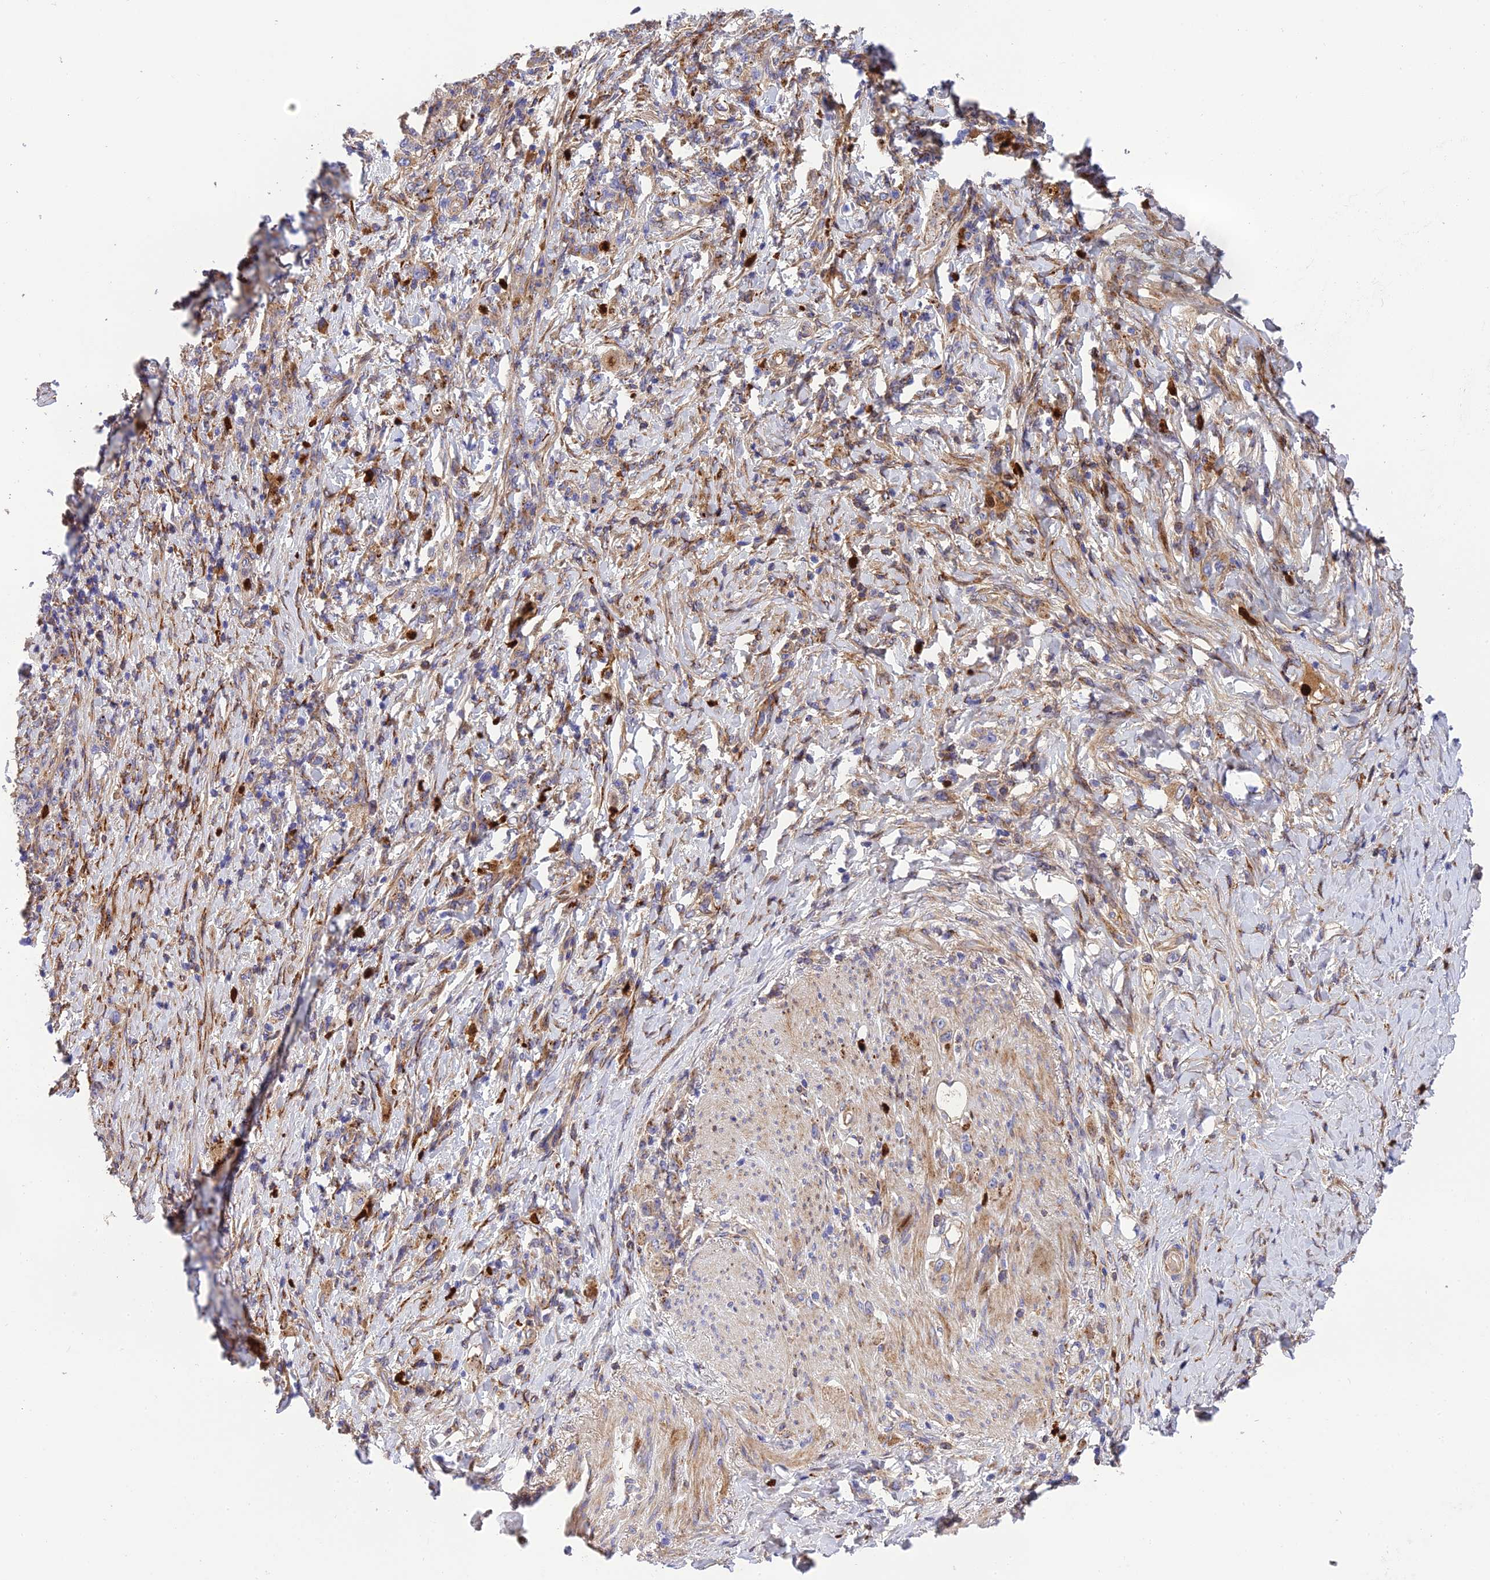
{"staining": {"intensity": "weak", "quantity": ">75%", "location": "cytoplasmic/membranous"}, "tissue": "stomach cancer", "cell_type": "Tumor cells", "image_type": "cancer", "snomed": [{"axis": "morphology", "description": "Normal tissue, NOS"}, {"axis": "morphology", "description": "Adenocarcinoma, NOS"}, {"axis": "topography", "description": "Stomach"}], "caption": "Stomach adenocarcinoma stained for a protein shows weak cytoplasmic/membranous positivity in tumor cells.", "gene": "CPSF4L", "patient": {"sex": "female", "age": 79}}